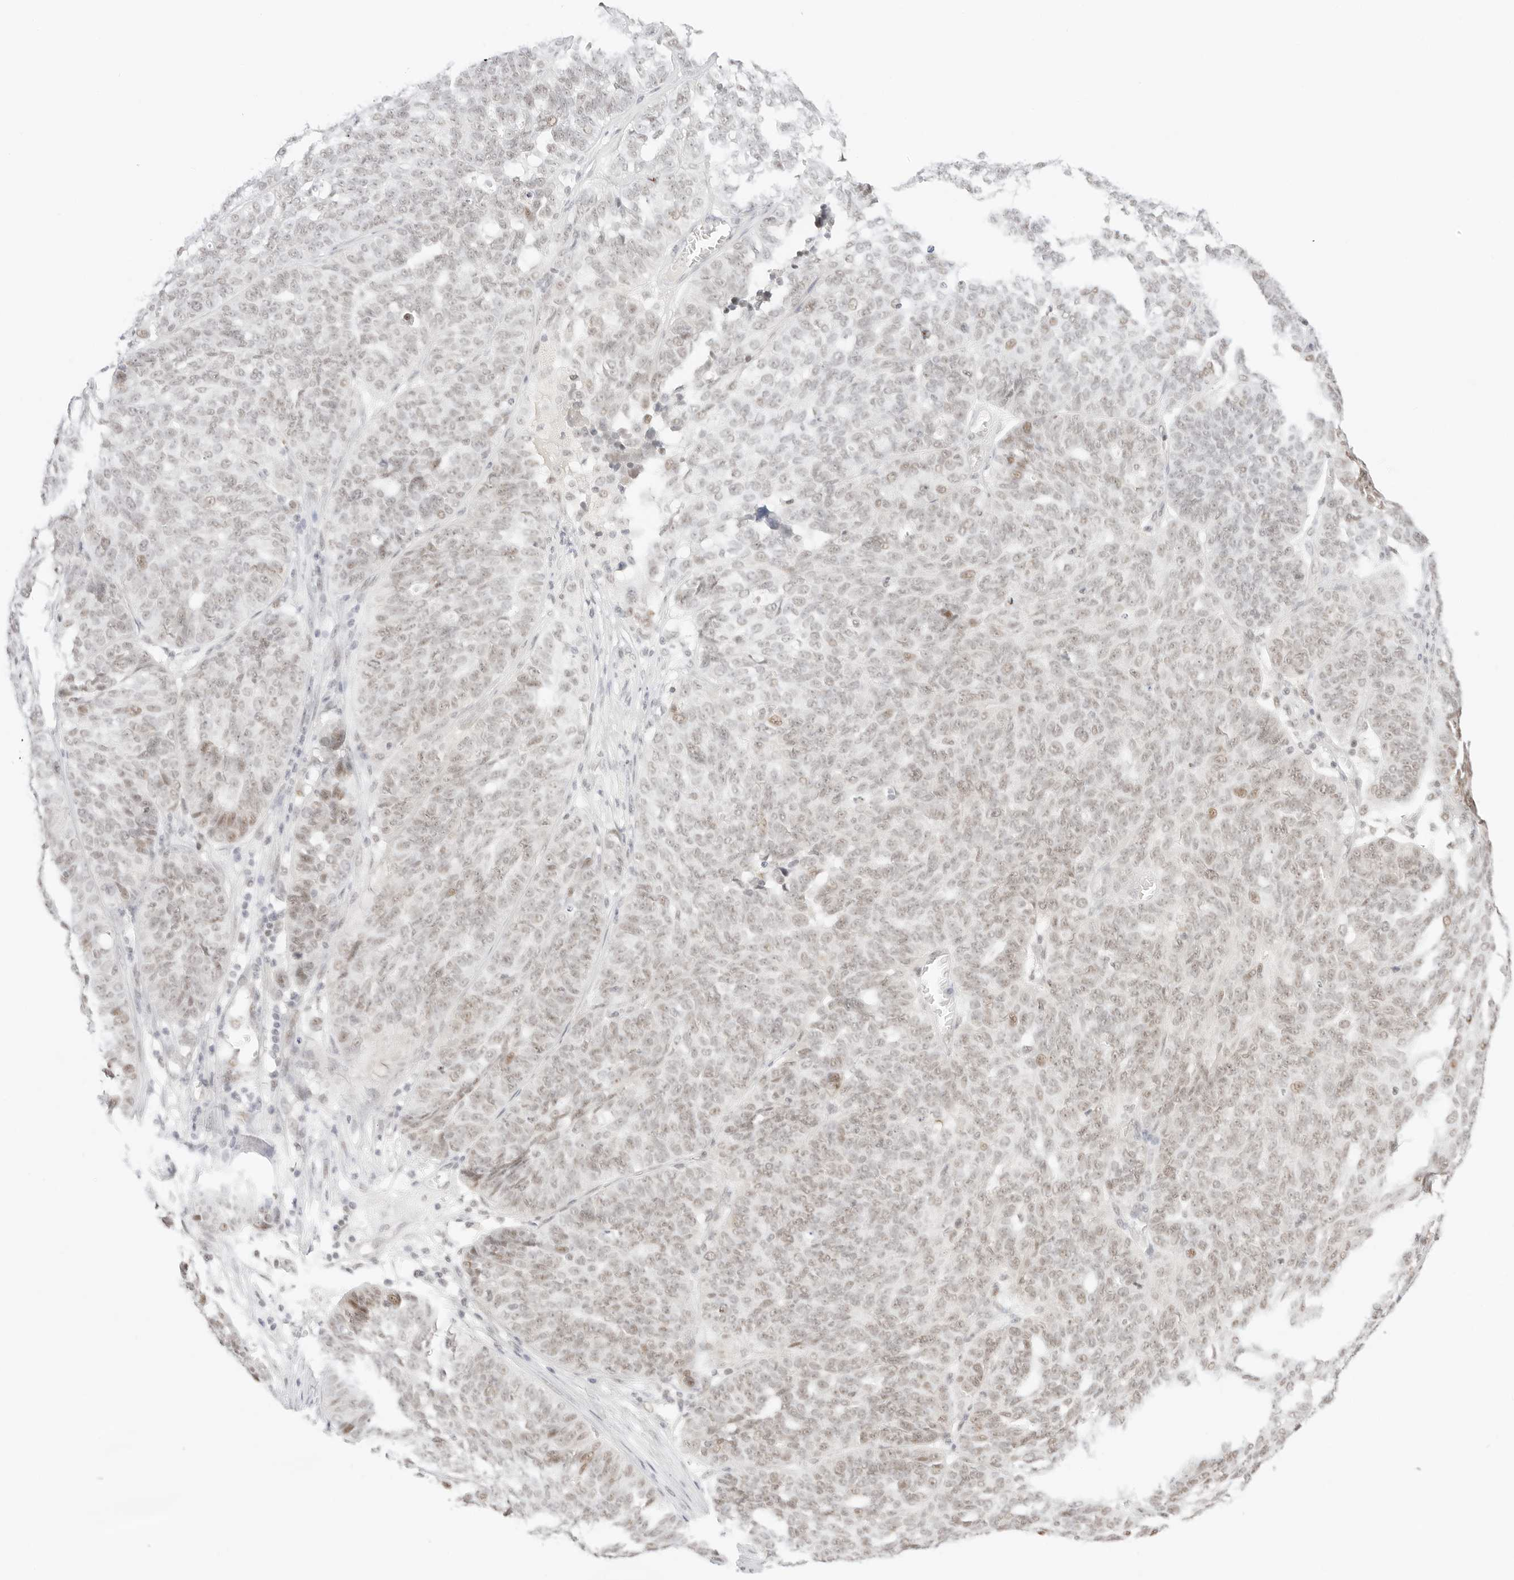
{"staining": {"intensity": "weak", "quantity": "25%-75%", "location": "nuclear"}, "tissue": "ovarian cancer", "cell_type": "Tumor cells", "image_type": "cancer", "snomed": [{"axis": "morphology", "description": "Cystadenocarcinoma, serous, NOS"}, {"axis": "topography", "description": "Ovary"}], "caption": "Ovarian cancer (serous cystadenocarcinoma) stained with a brown dye displays weak nuclear positive staining in about 25%-75% of tumor cells.", "gene": "ITGA6", "patient": {"sex": "female", "age": 59}}